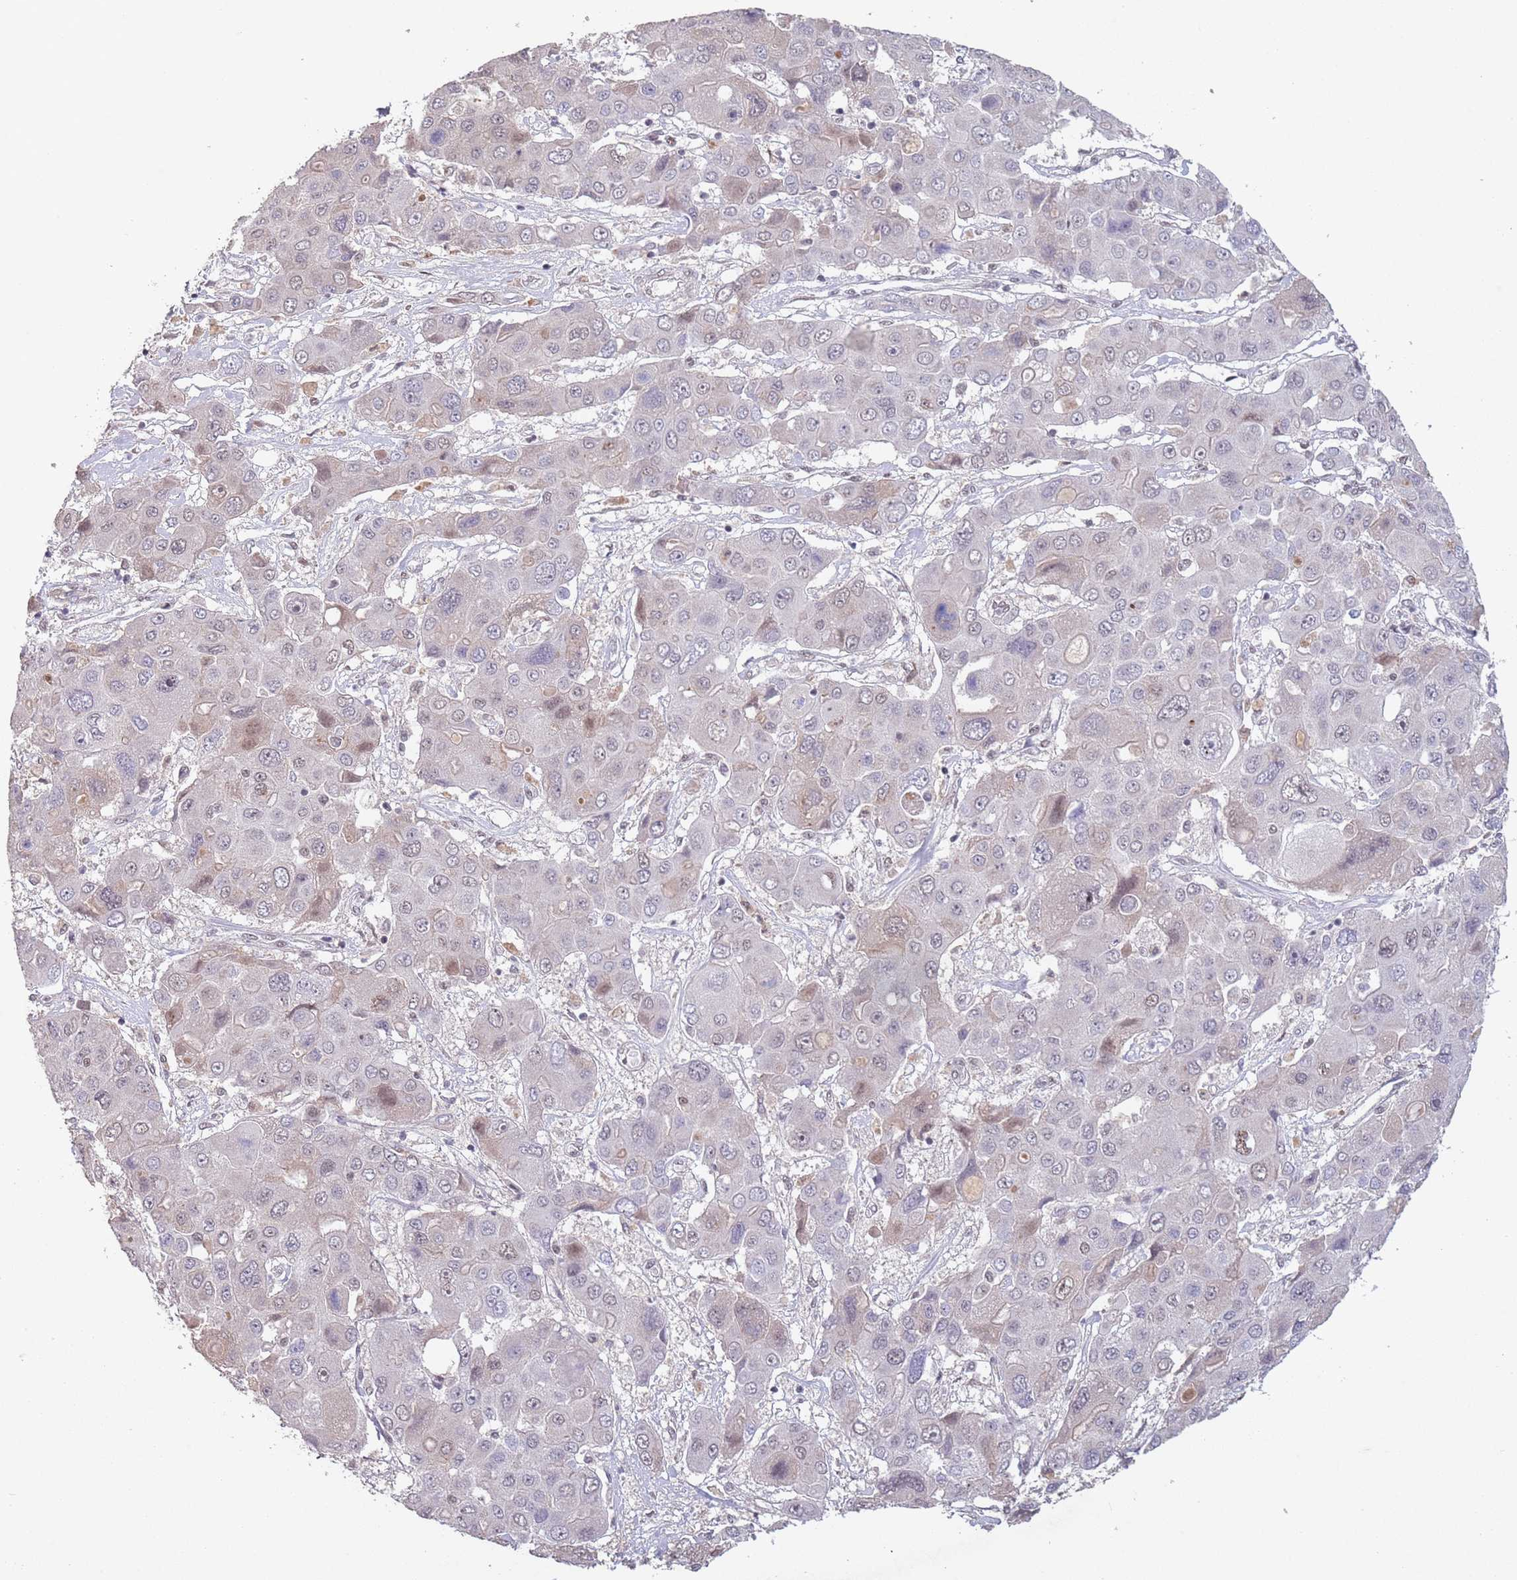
{"staining": {"intensity": "negative", "quantity": "none", "location": "none"}, "tissue": "liver cancer", "cell_type": "Tumor cells", "image_type": "cancer", "snomed": [{"axis": "morphology", "description": "Cholangiocarcinoma"}, {"axis": "topography", "description": "Liver"}], "caption": "There is no significant positivity in tumor cells of liver cancer.", "gene": "CIZ1", "patient": {"sex": "male", "age": 67}}